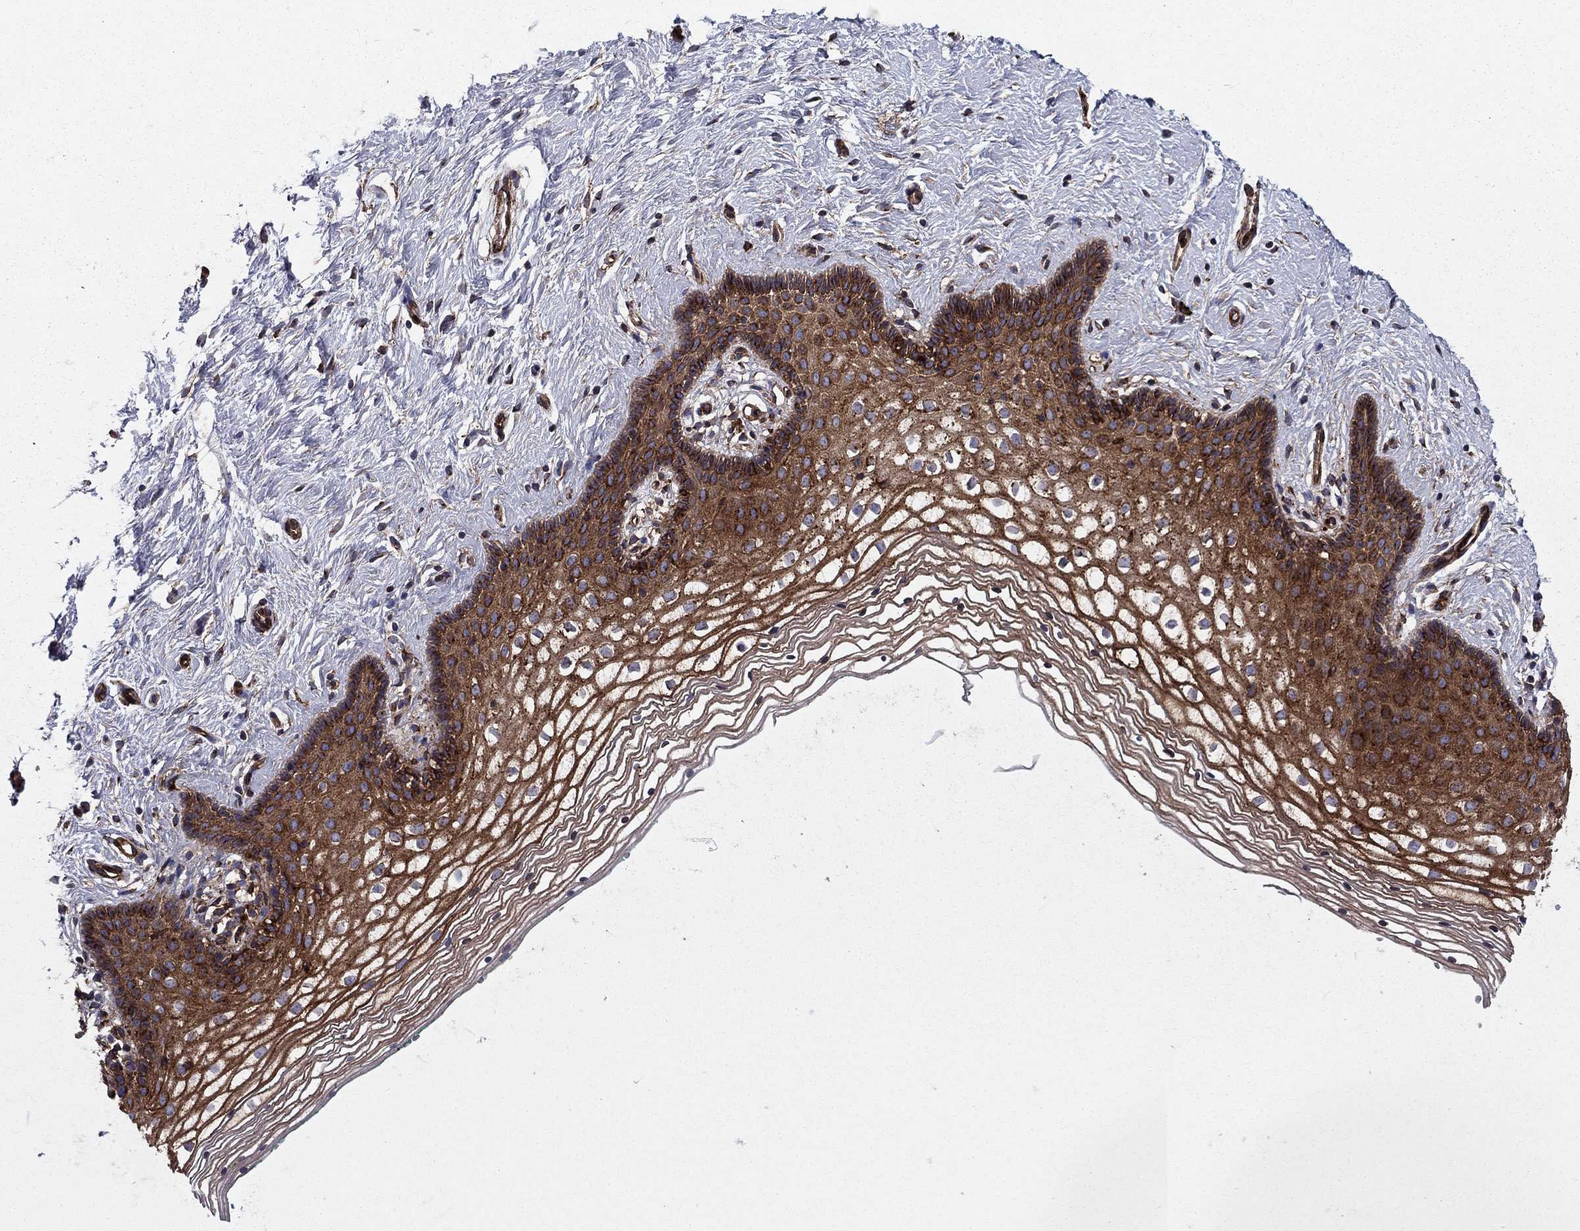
{"staining": {"intensity": "strong", "quantity": ">75%", "location": "cytoplasmic/membranous"}, "tissue": "vagina", "cell_type": "Squamous epithelial cells", "image_type": "normal", "snomed": [{"axis": "morphology", "description": "Normal tissue, NOS"}, {"axis": "topography", "description": "Vagina"}], "caption": "Protein expression analysis of unremarkable human vagina reveals strong cytoplasmic/membranous expression in about >75% of squamous epithelial cells. The staining is performed using DAB (3,3'-diaminobenzidine) brown chromogen to label protein expression. The nuclei are counter-stained blue using hematoxylin.", "gene": "EHBP1L1", "patient": {"sex": "female", "age": 36}}